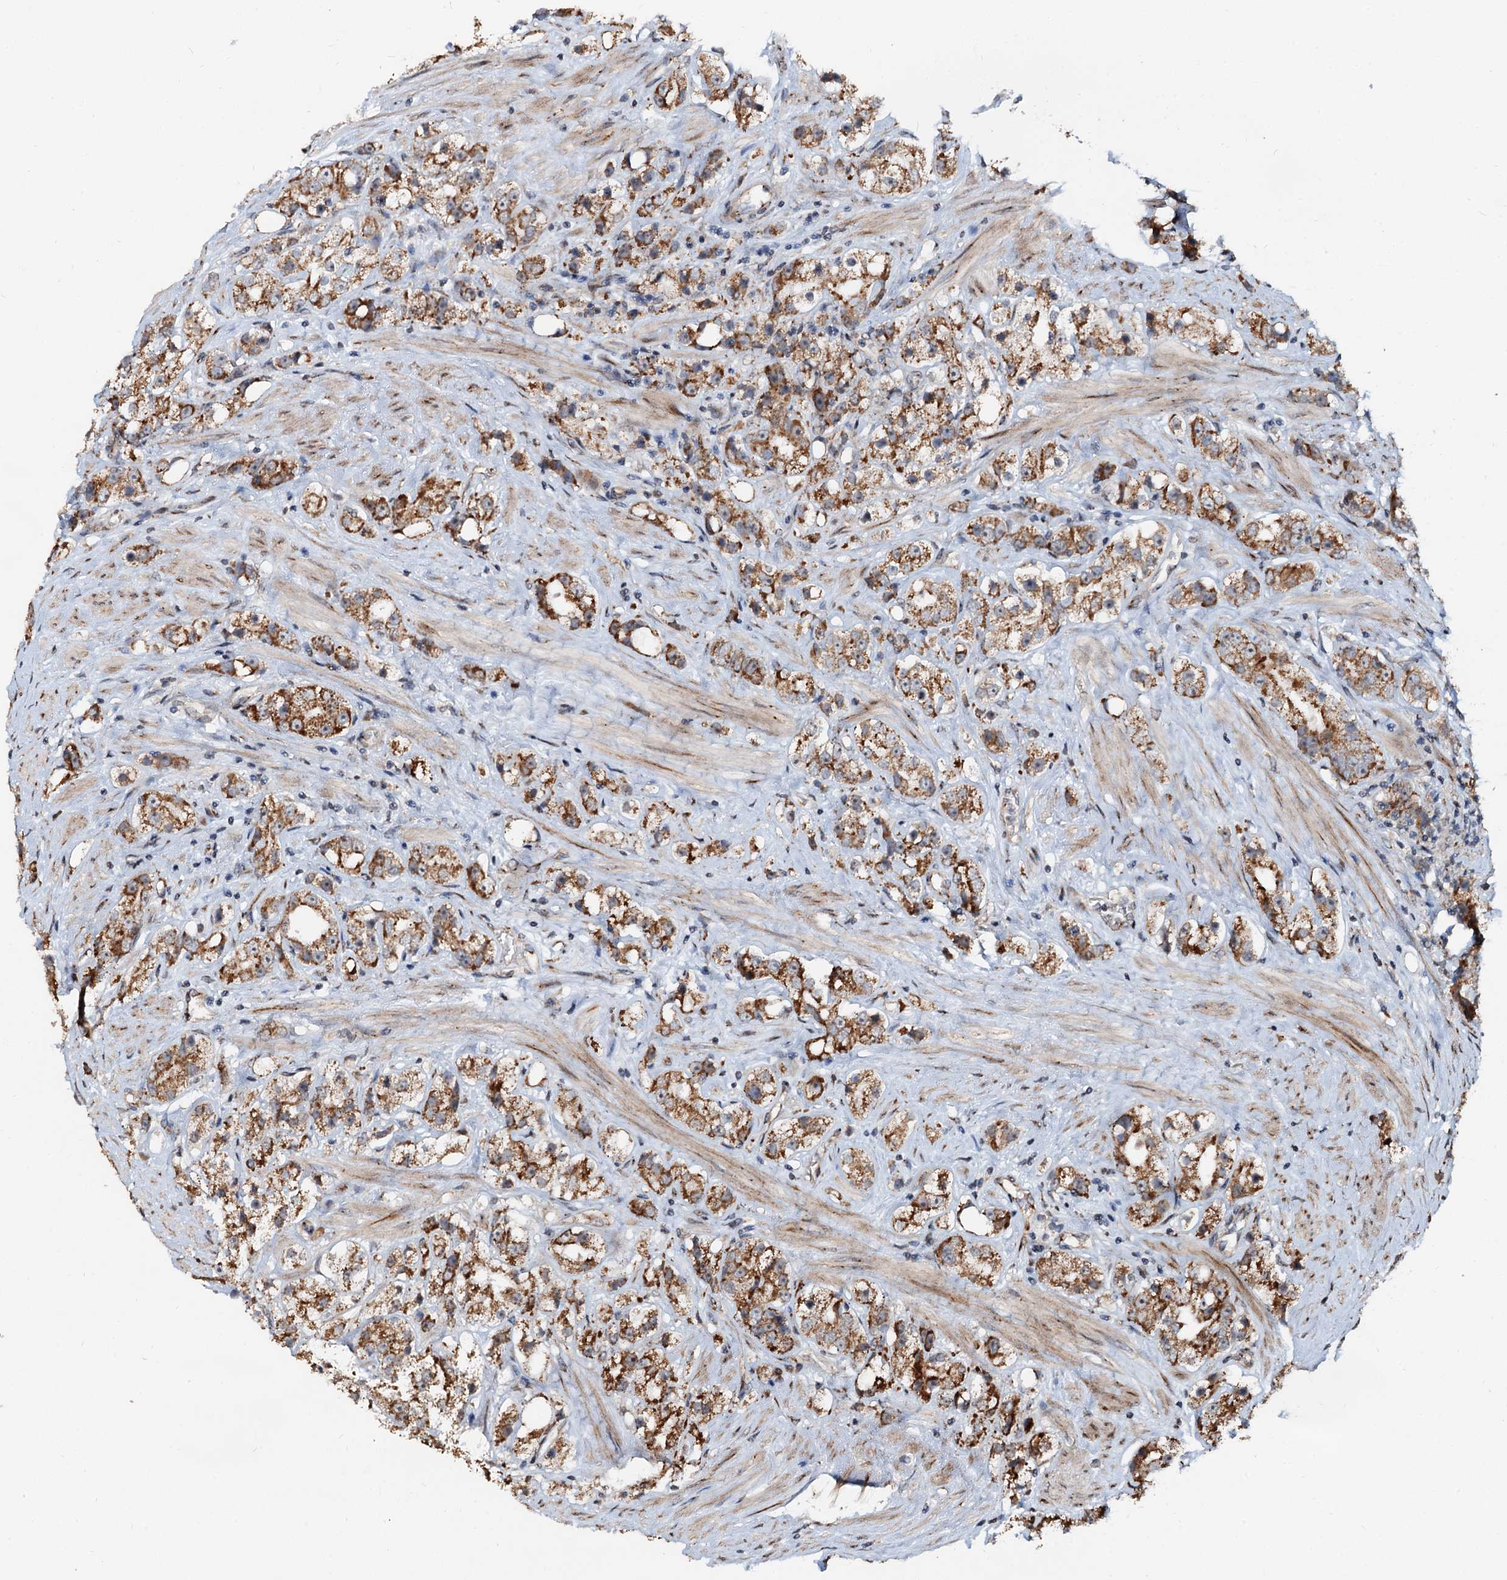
{"staining": {"intensity": "moderate", "quantity": ">75%", "location": "cytoplasmic/membranous"}, "tissue": "prostate cancer", "cell_type": "Tumor cells", "image_type": "cancer", "snomed": [{"axis": "morphology", "description": "Adenocarcinoma, NOS"}, {"axis": "topography", "description": "Prostate"}], "caption": "A high-resolution photomicrograph shows immunohistochemistry (IHC) staining of adenocarcinoma (prostate), which exhibits moderate cytoplasmic/membranous staining in approximately >75% of tumor cells. The staining was performed using DAB (3,3'-diaminobenzidine) to visualize the protein expression in brown, while the nuclei were stained in blue with hematoxylin (Magnification: 20x).", "gene": "CEP68", "patient": {"sex": "male", "age": 79}}